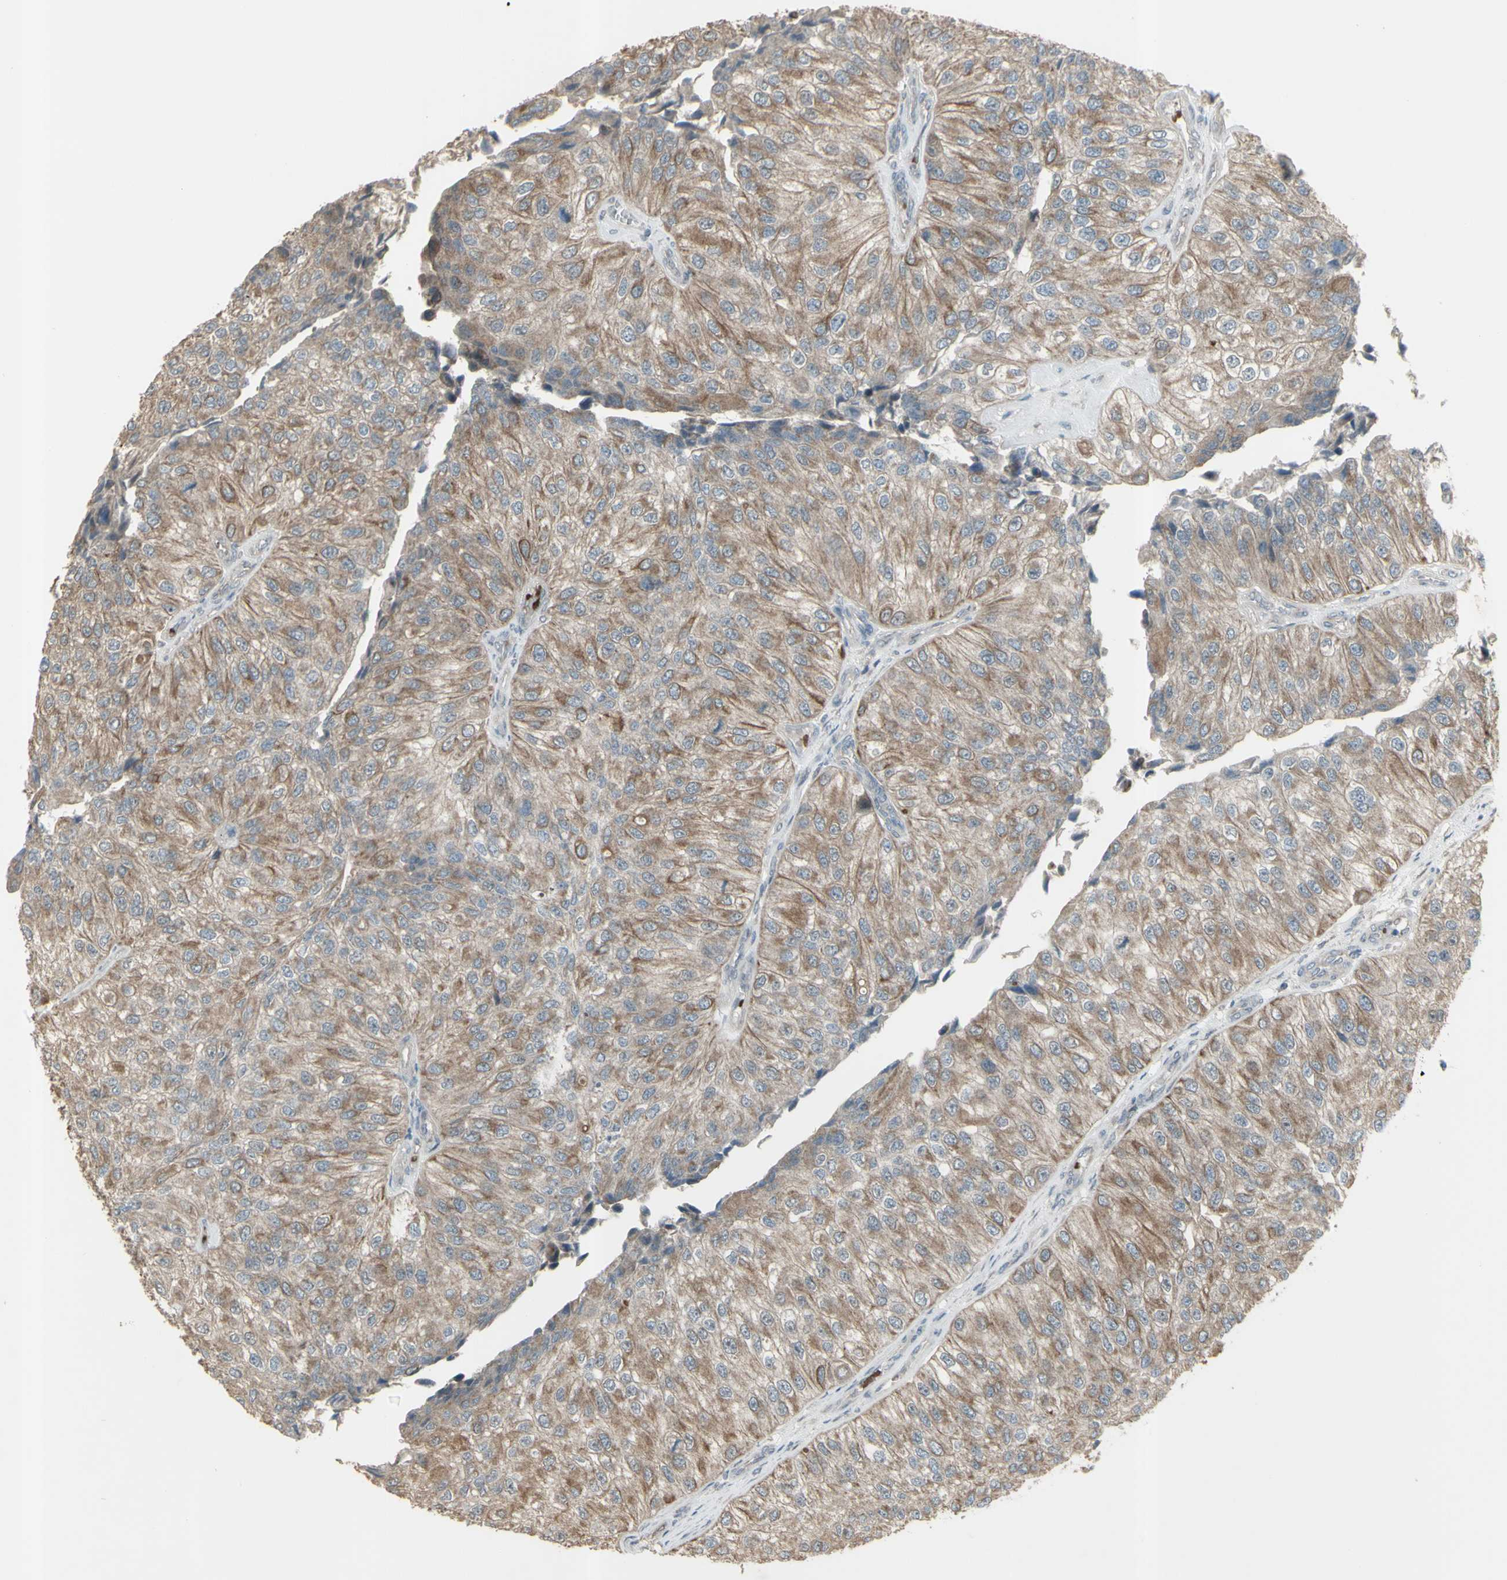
{"staining": {"intensity": "moderate", "quantity": ">75%", "location": "cytoplasmic/membranous"}, "tissue": "urothelial cancer", "cell_type": "Tumor cells", "image_type": "cancer", "snomed": [{"axis": "morphology", "description": "Urothelial carcinoma, High grade"}, {"axis": "topography", "description": "Kidney"}, {"axis": "topography", "description": "Urinary bladder"}], "caption": "Immunohistochemical staining of urothelial cancer displays moderate cytoplasmic/membranous protein positivity in about >75% of tumor cells. Using DAB (brown) and hematoxylin (blue) stains, captured at high magnification using brightfield microscopy.", "gene": "GRAMD1B", "patient": {"sex": "male", "age": 77}}